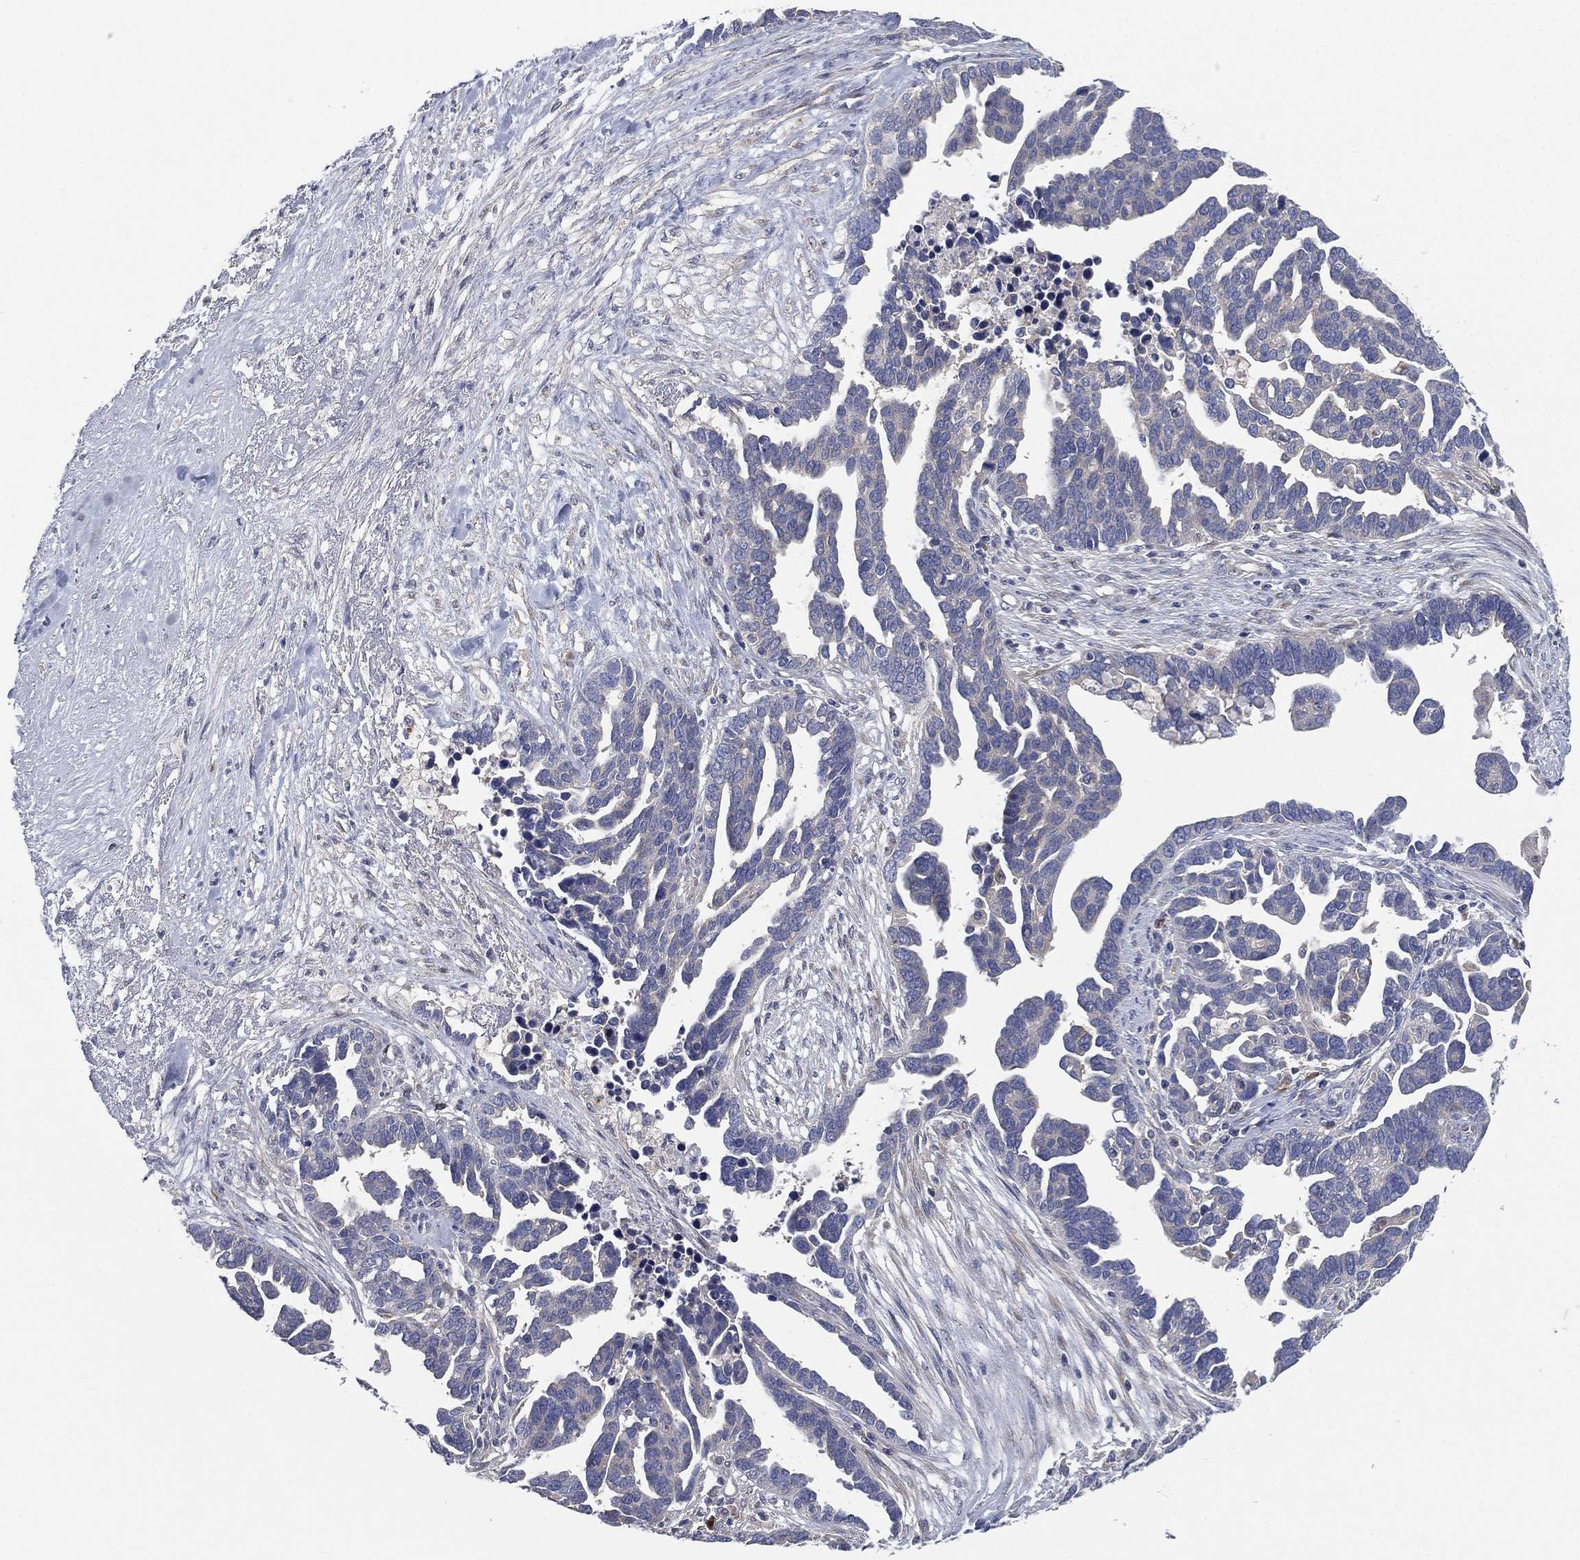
{"staining": {"intensity": "negative", "quantity": "none", "location": "none"}, "tissue": "ovarian cancer", "cell_type": "Tumor cells", "image_type": "cancer", "snomed": [{"axis": "morphology", "description": "Cystadenocarcinoma, serous, NOS"}, {"axis": "topography", "description": "Ovary"}], "caption": "A micrograph of ovarian cancer stained for a protein exhibits no brown staining in tumor cells. Nuclei are stained in blue.", "gene": "ATP8A2", "patient": {"sex": "female", "age": 54}}